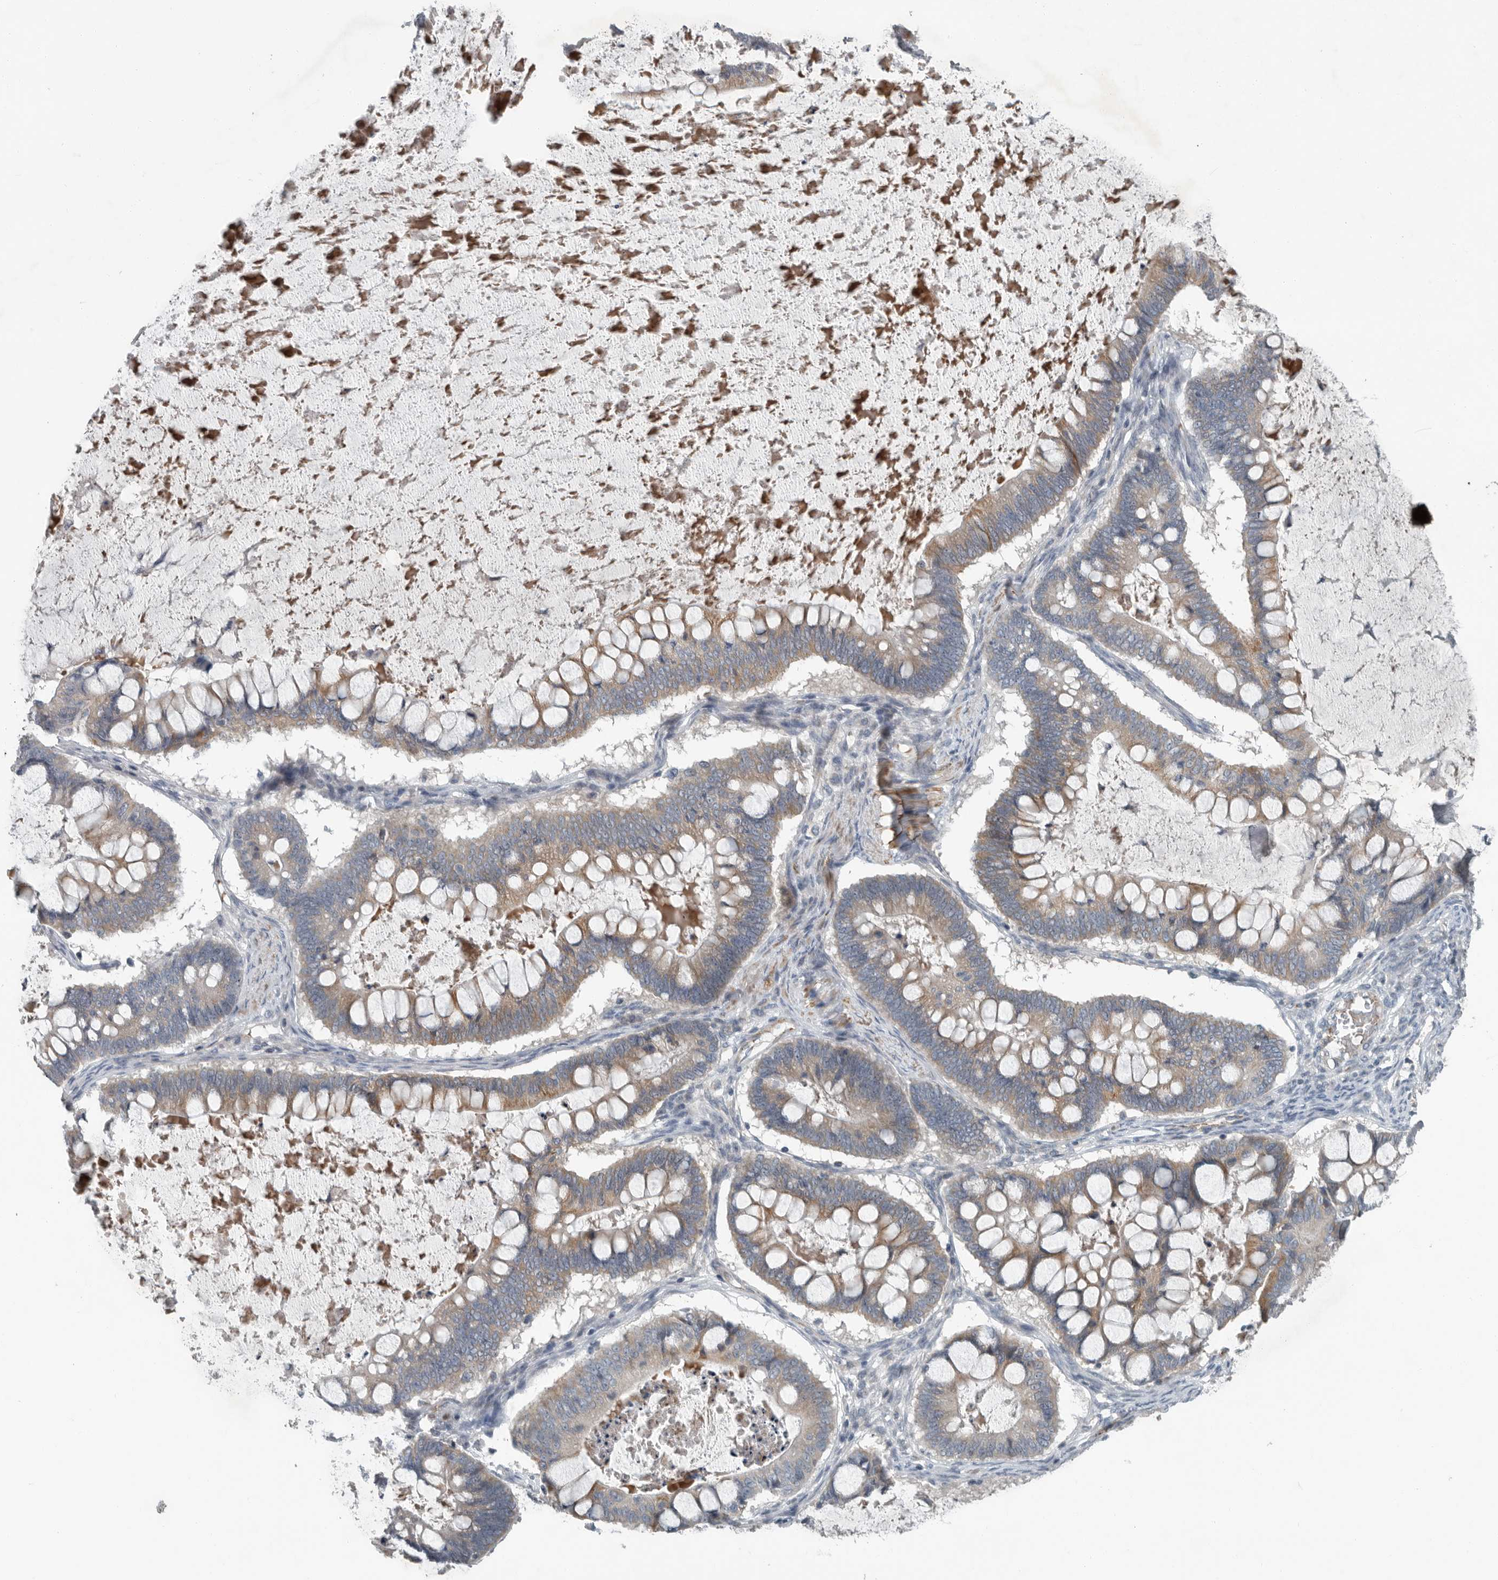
{"staining": {"intensity": "weak", "quantity": ">75%", "location": "cytoplasmic/membranous"}, "tissue": "ovarian cancer", "cell_type": "Tumor cells", "image_type": "cancer", "snomed": [{"axis": "morphology", "description": "Cystadenocarcinoma, mucinous, NOS"}, {"axis": "topography", "description": "Ovary"}], "caption": "Immunohistochemical staining of ovarian cancer reveals weak cytoplasmic/membranous protein expression in about >75% of tumor cells.", "gene": "MPP3", "patient": {"sex": "female", "age": 61}}